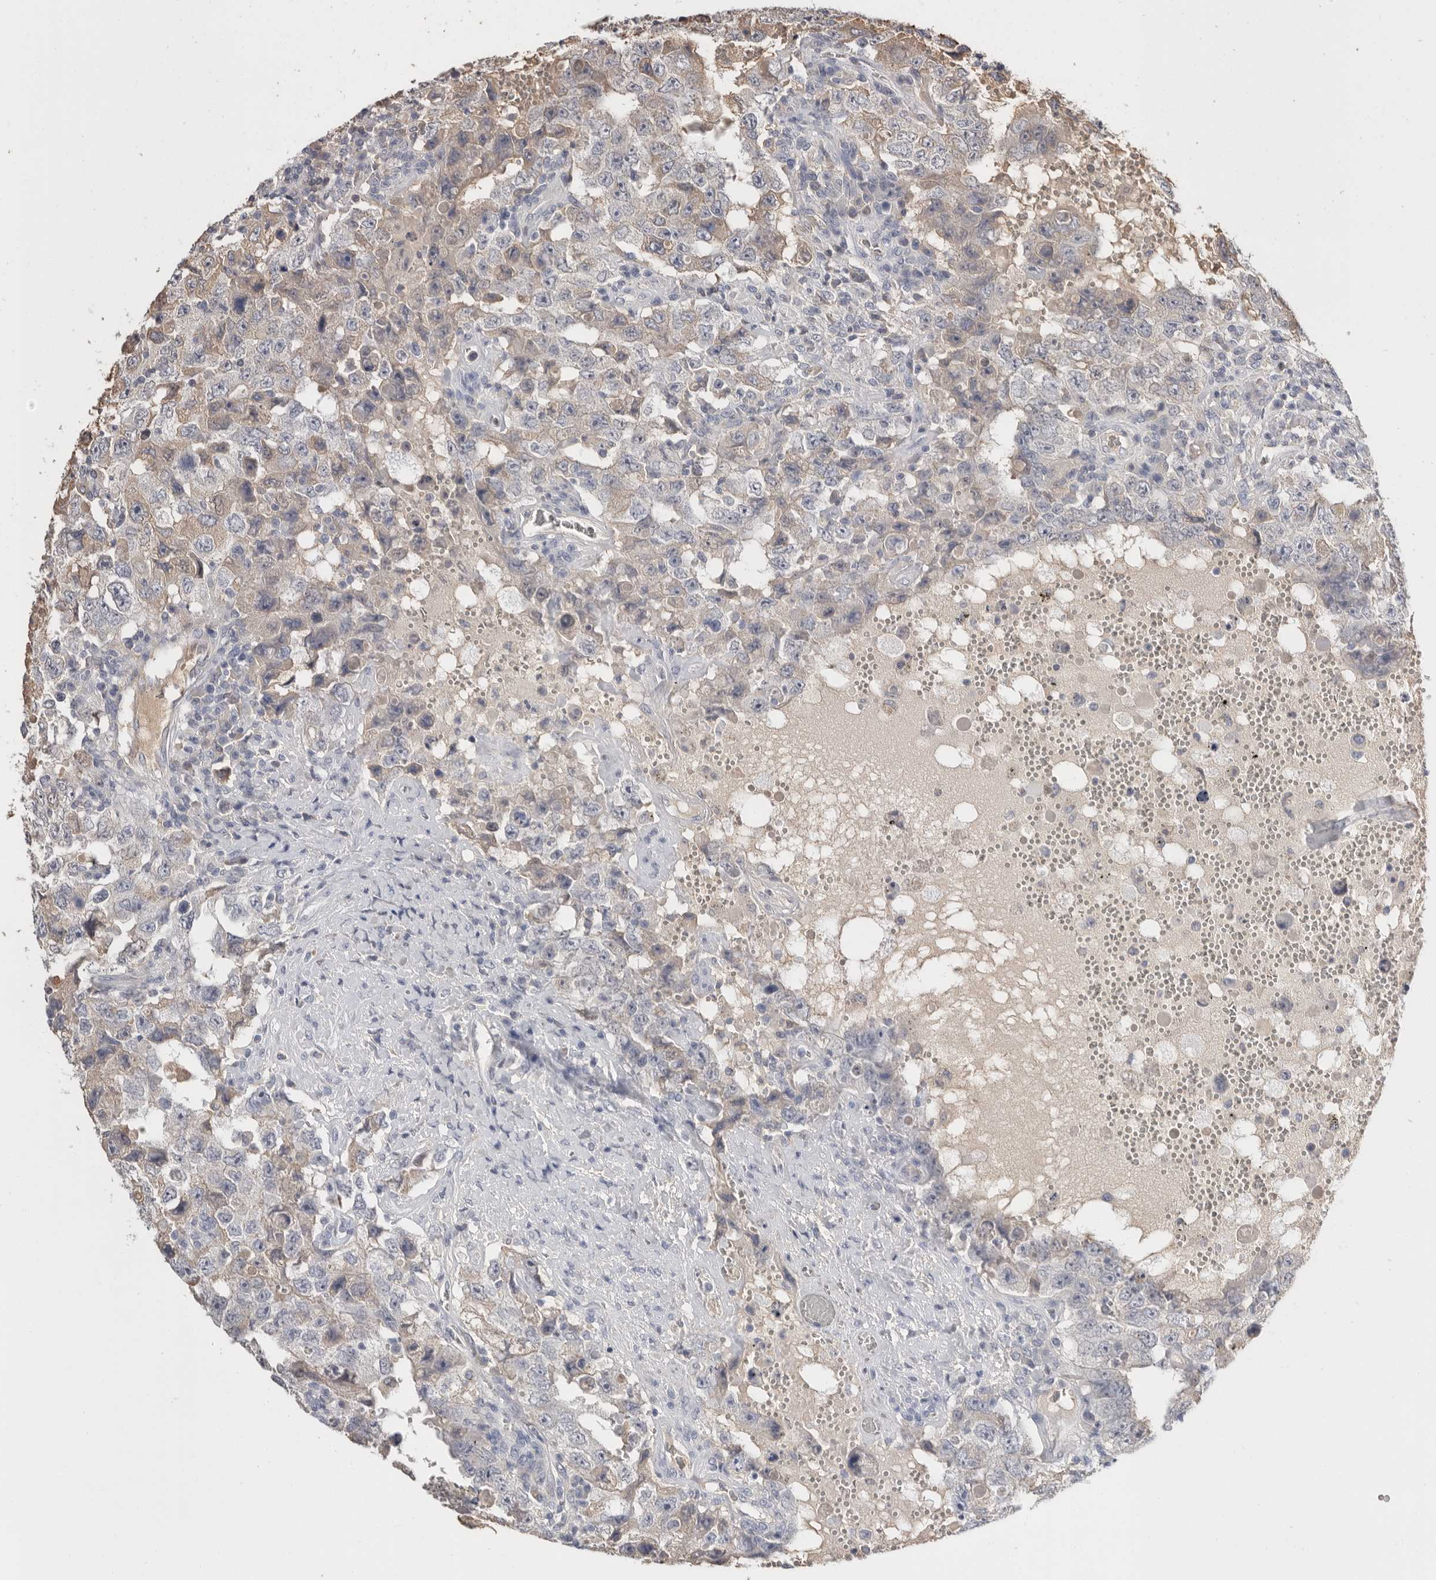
{"staining": {"intensity": "weak", "quantity": "<25%", "location": "cytoplasmic/membranous"}, "tissue": "testis cancer", "cell_type": "Tumor cells", "image_type": "cancer", "snomed": [{"axis": "morphology", "description": "Carcinoma, Embryonal, NOS"}, {"axis": "topography", "description": "Testis"}], "caption": "Immunohistochemistry photomicrograph of human testis embryonal carcinoma stained for a protein (brown), which displays no expression in tumor cells.", "gene": "APOA2", "patient": {"sex": "male", "age": 26}}